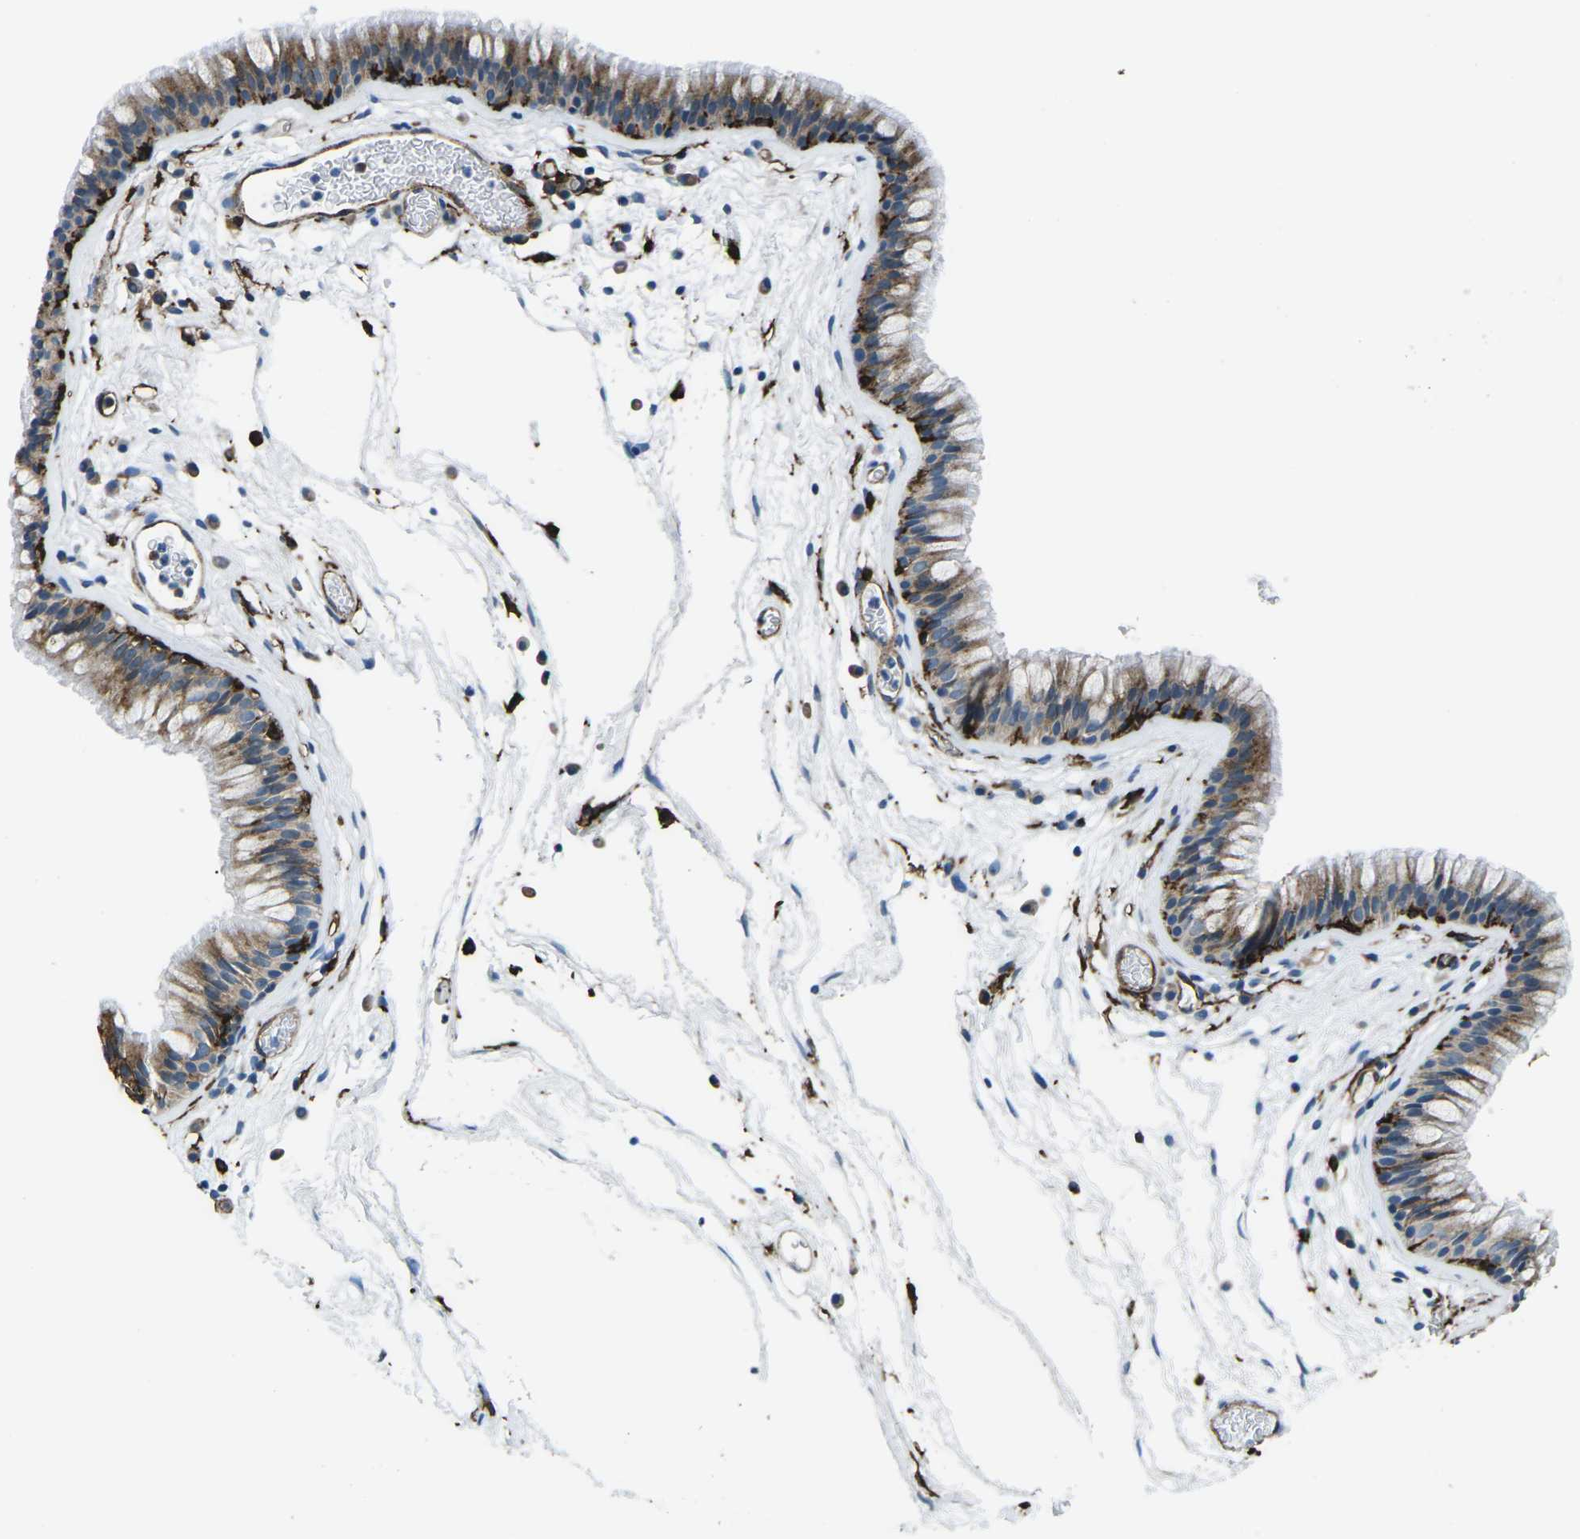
{"staining": {"intensity": "moderate", "quantity": ">75%", "location": "cytoplasmic/membranous"}, "tissue": "nasopharynx", "cell_type": "Respiratory epithelial cells", "image_type": "normal", "snomed": [{"axis": "morphology", "description": "Normal tissue, NOS"}, {"axis": "morphology", "description": "Inflammation, NOS"}, {"axis": "topography", "description": "Nasopharynx"}], "caption": "There is medium levels of moderate cytoplasmic/membranous positivity in respiratory epithelial cells of unremarkable nasopharynx, as demonstrated by immunohistochemical staining (brown color).", "gene": "PTPN1", "patient": {"sex": "male", "age": 48}}